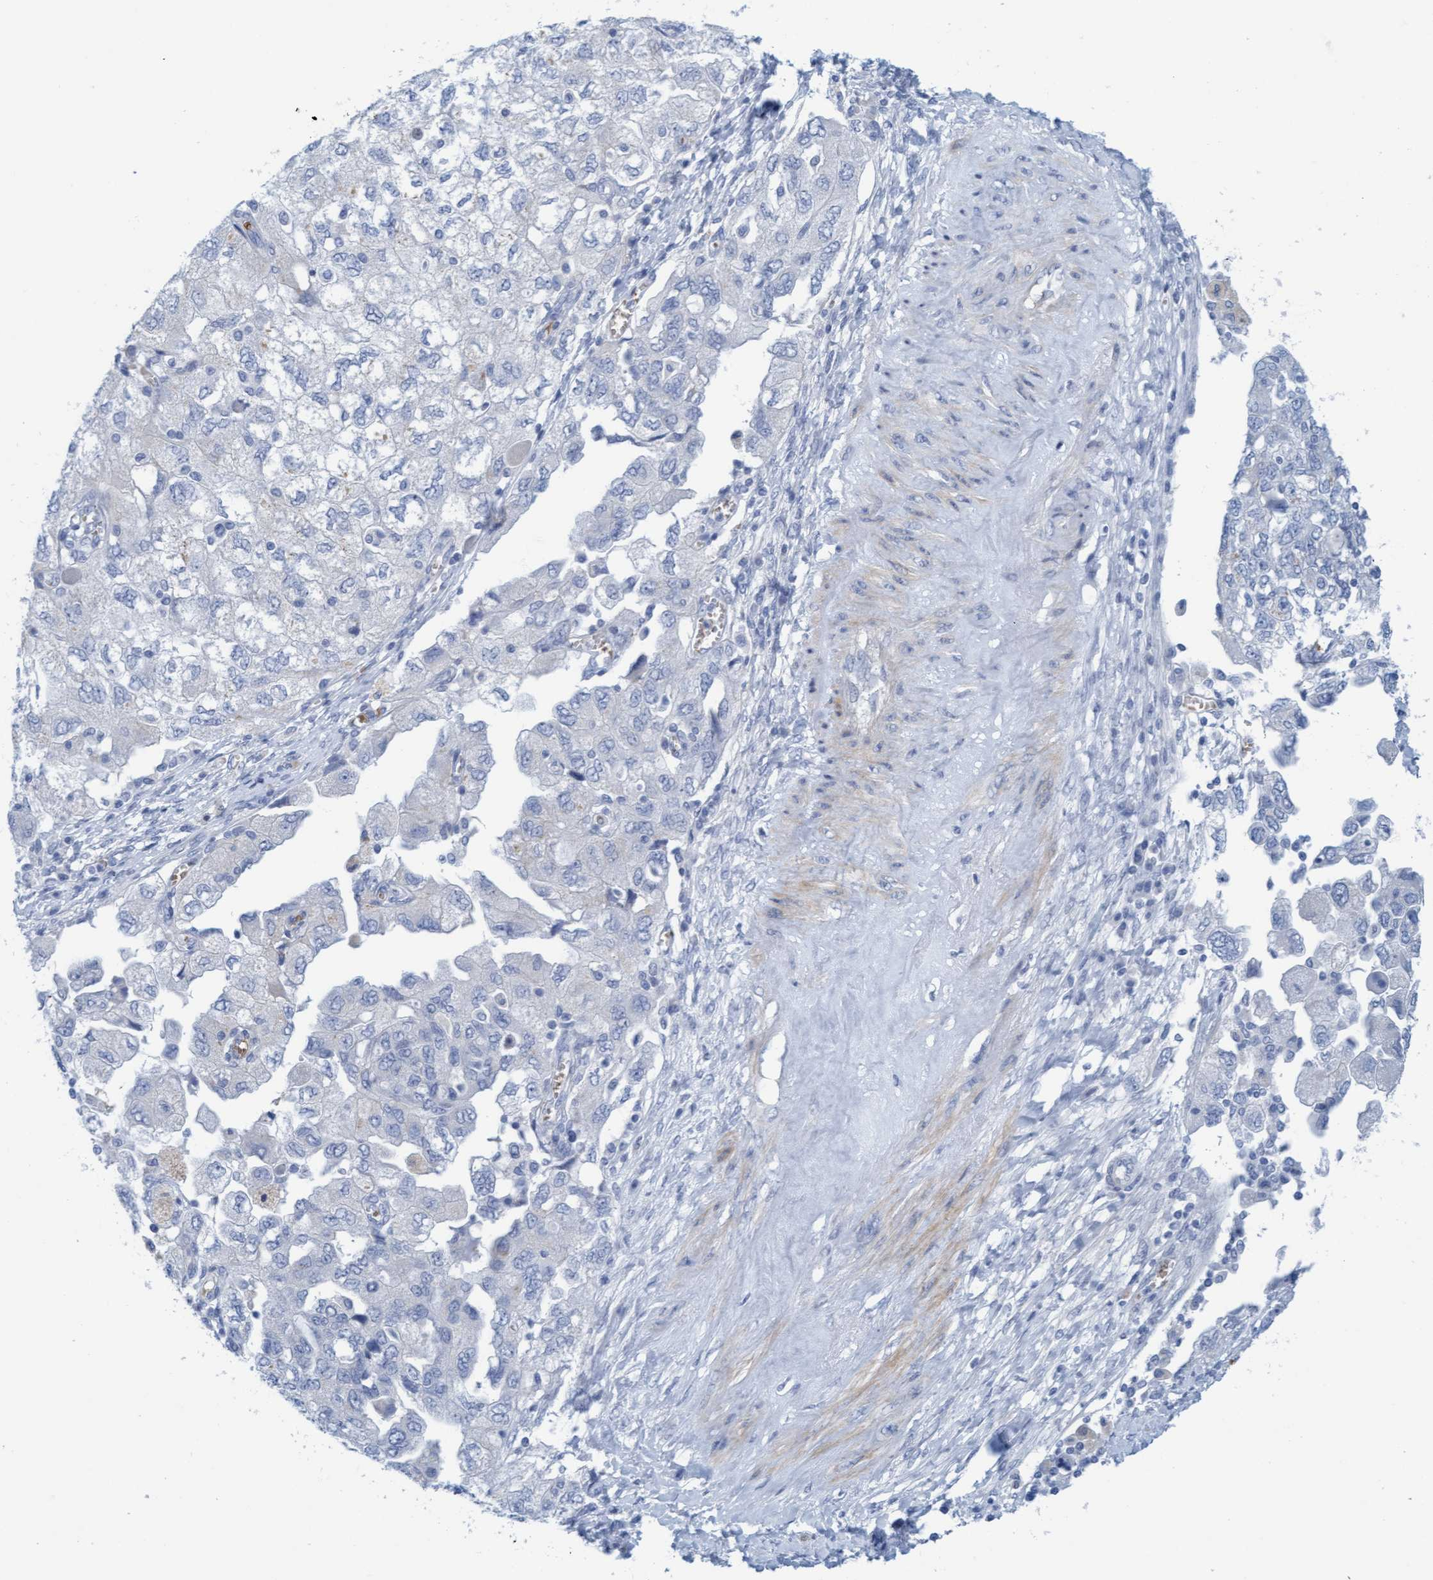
{"staining": {"intensity": "negative", "quantity": "none", "location": "none"}, "tissue": "ovarian cancer", "cell_type": "Tumor cells", "image_type": "cancer", "snomed": [{"axis": "morphology", "description": "Carcinoma, NOS"}, {"axis": "morphology", "description": "Cystadenocarcinoma, serous, NOS"}, {"axis": "topography", "description": "Ovary"}], "caption": "Tumor cells show no significant protein expression in ovarian cancer.", "gene": "P2RX5", "patient": {"sex": "female", "age": 69}}